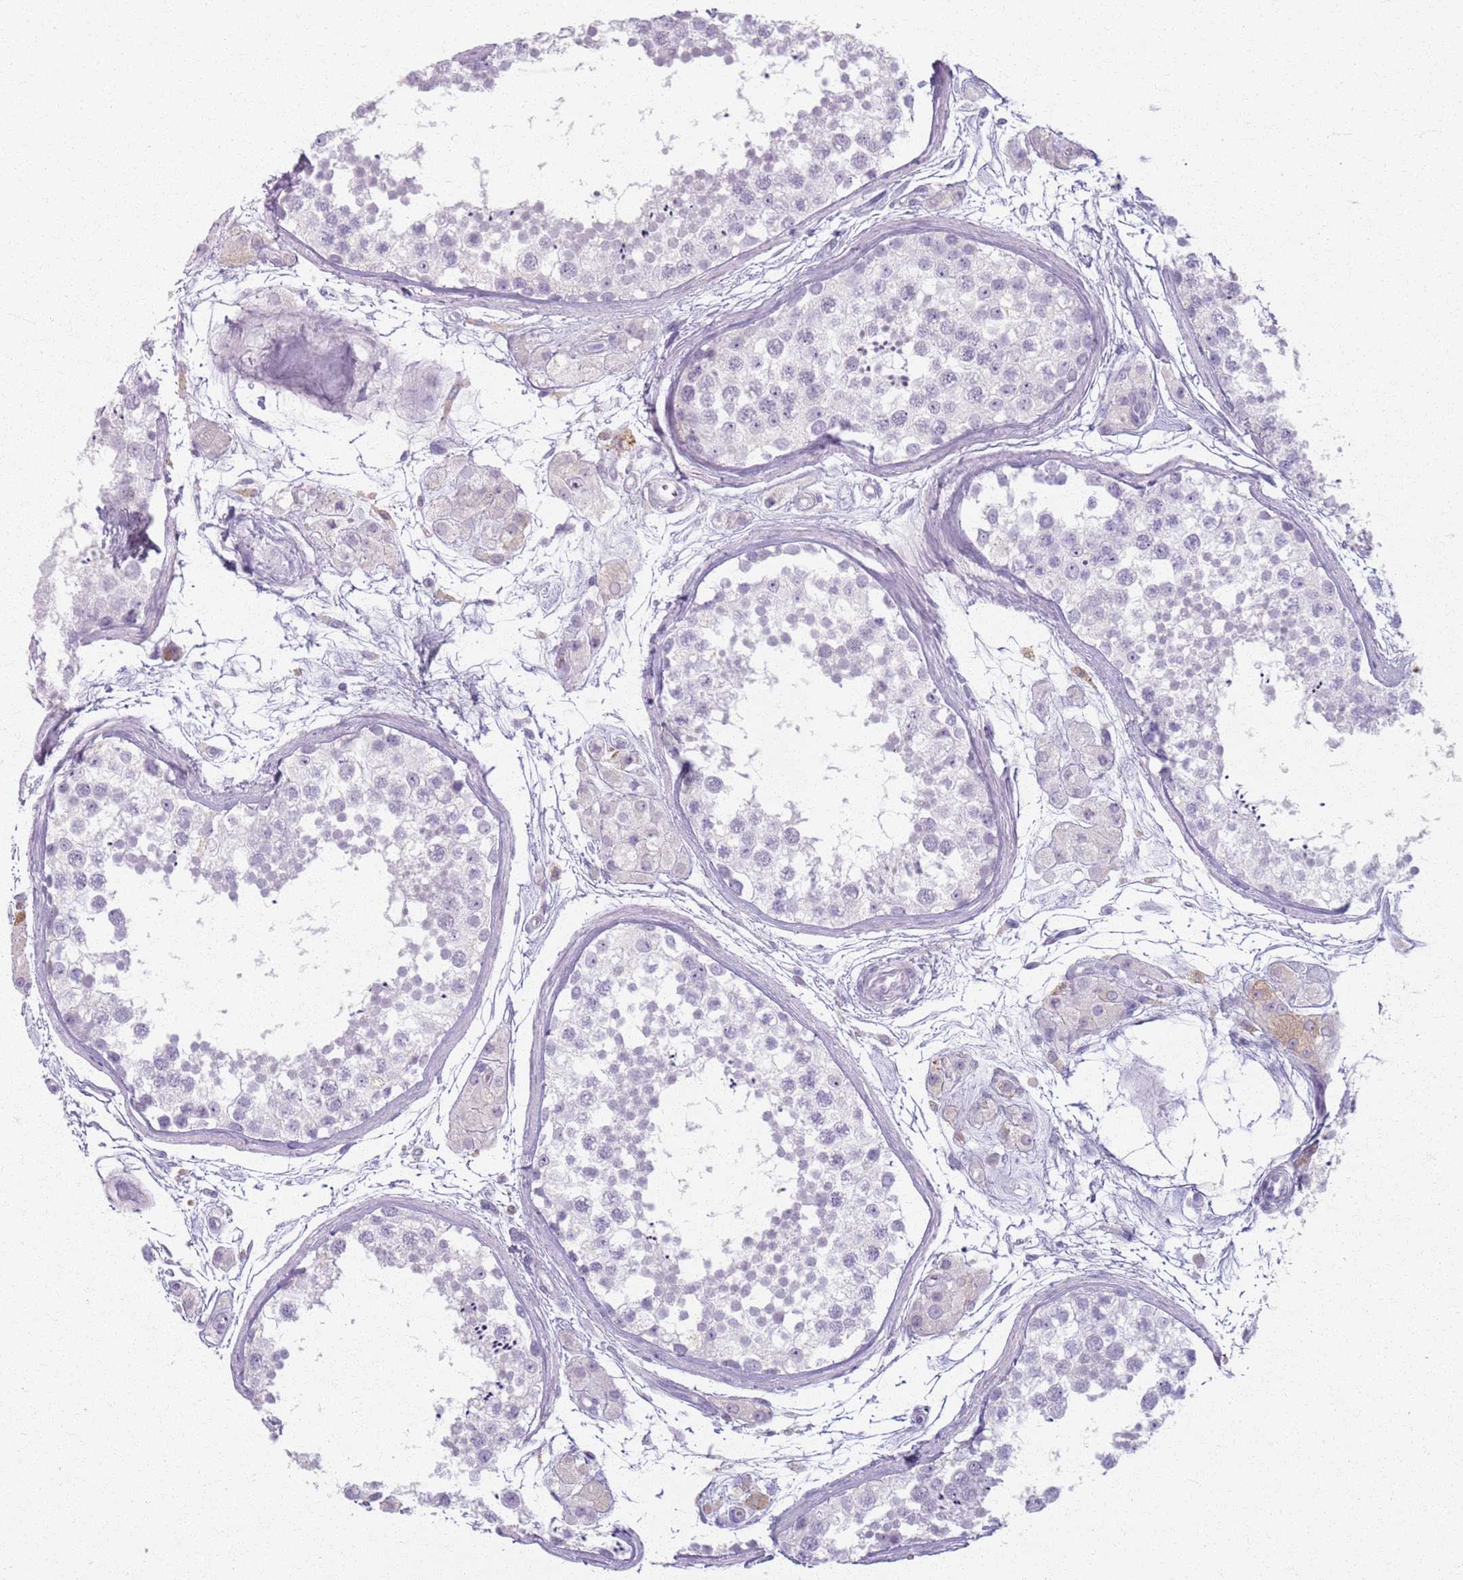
{"staining": {"intensity": "negative", "quantity": "none", "location": "none"}, "tissue": "testis", "cell_type": "Cells in seminiferous ducts", "image_type": "normal", "snomed": [{"axis": "morphology", "description": "Normal tissue, NOS"}, {"axis": "topography", "description": "Testis"}], "caption": "Immunohistochemical staining of benign human testis demonstrates no significant staining in cells in seminiferous ducts.", "gene": "GDPGP1", "patient": {"sex": "male", "age": 56}}